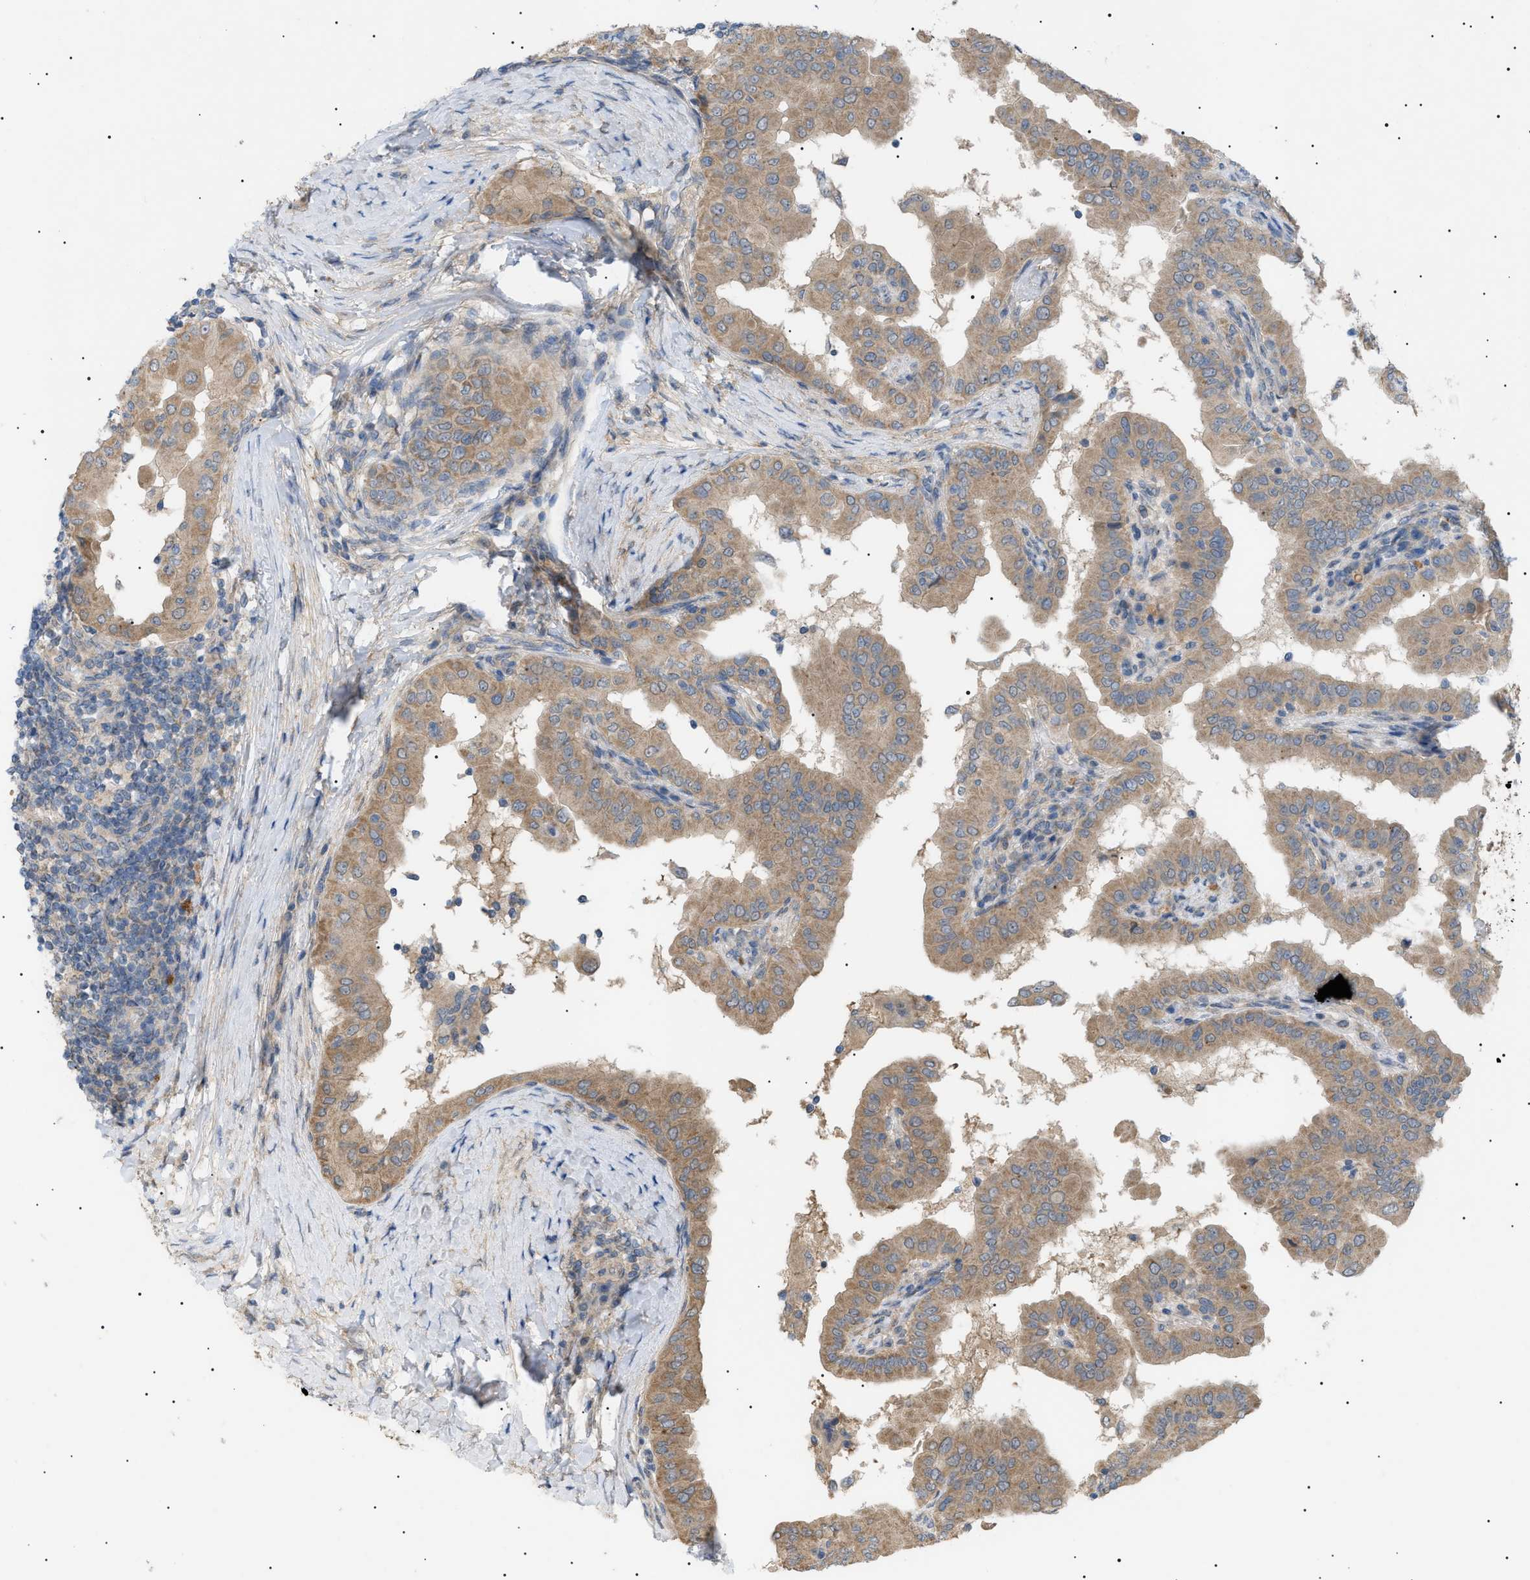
{"staining": {"intensity": "moderate", "quantity": ">75%", "location": "cytoplasmic/membranous"}, "tissue": "thyroid cancer", "cell_type": "Tumor cells", "image_type": "cancer", "snomed": [{"axis": "morphology", "description": "Papillary adenocarcinoma, NOS"}, {"axis": "topography", "description": "Thyroid gland"}], "caption": "Thyroid cancer stained with a brown dye shows moderate cytoplasmic/membranous positive staining in approximately >75% of tumor cells.", "gene": "IRS2", "patient": {"sex": "male", "age": 33}}